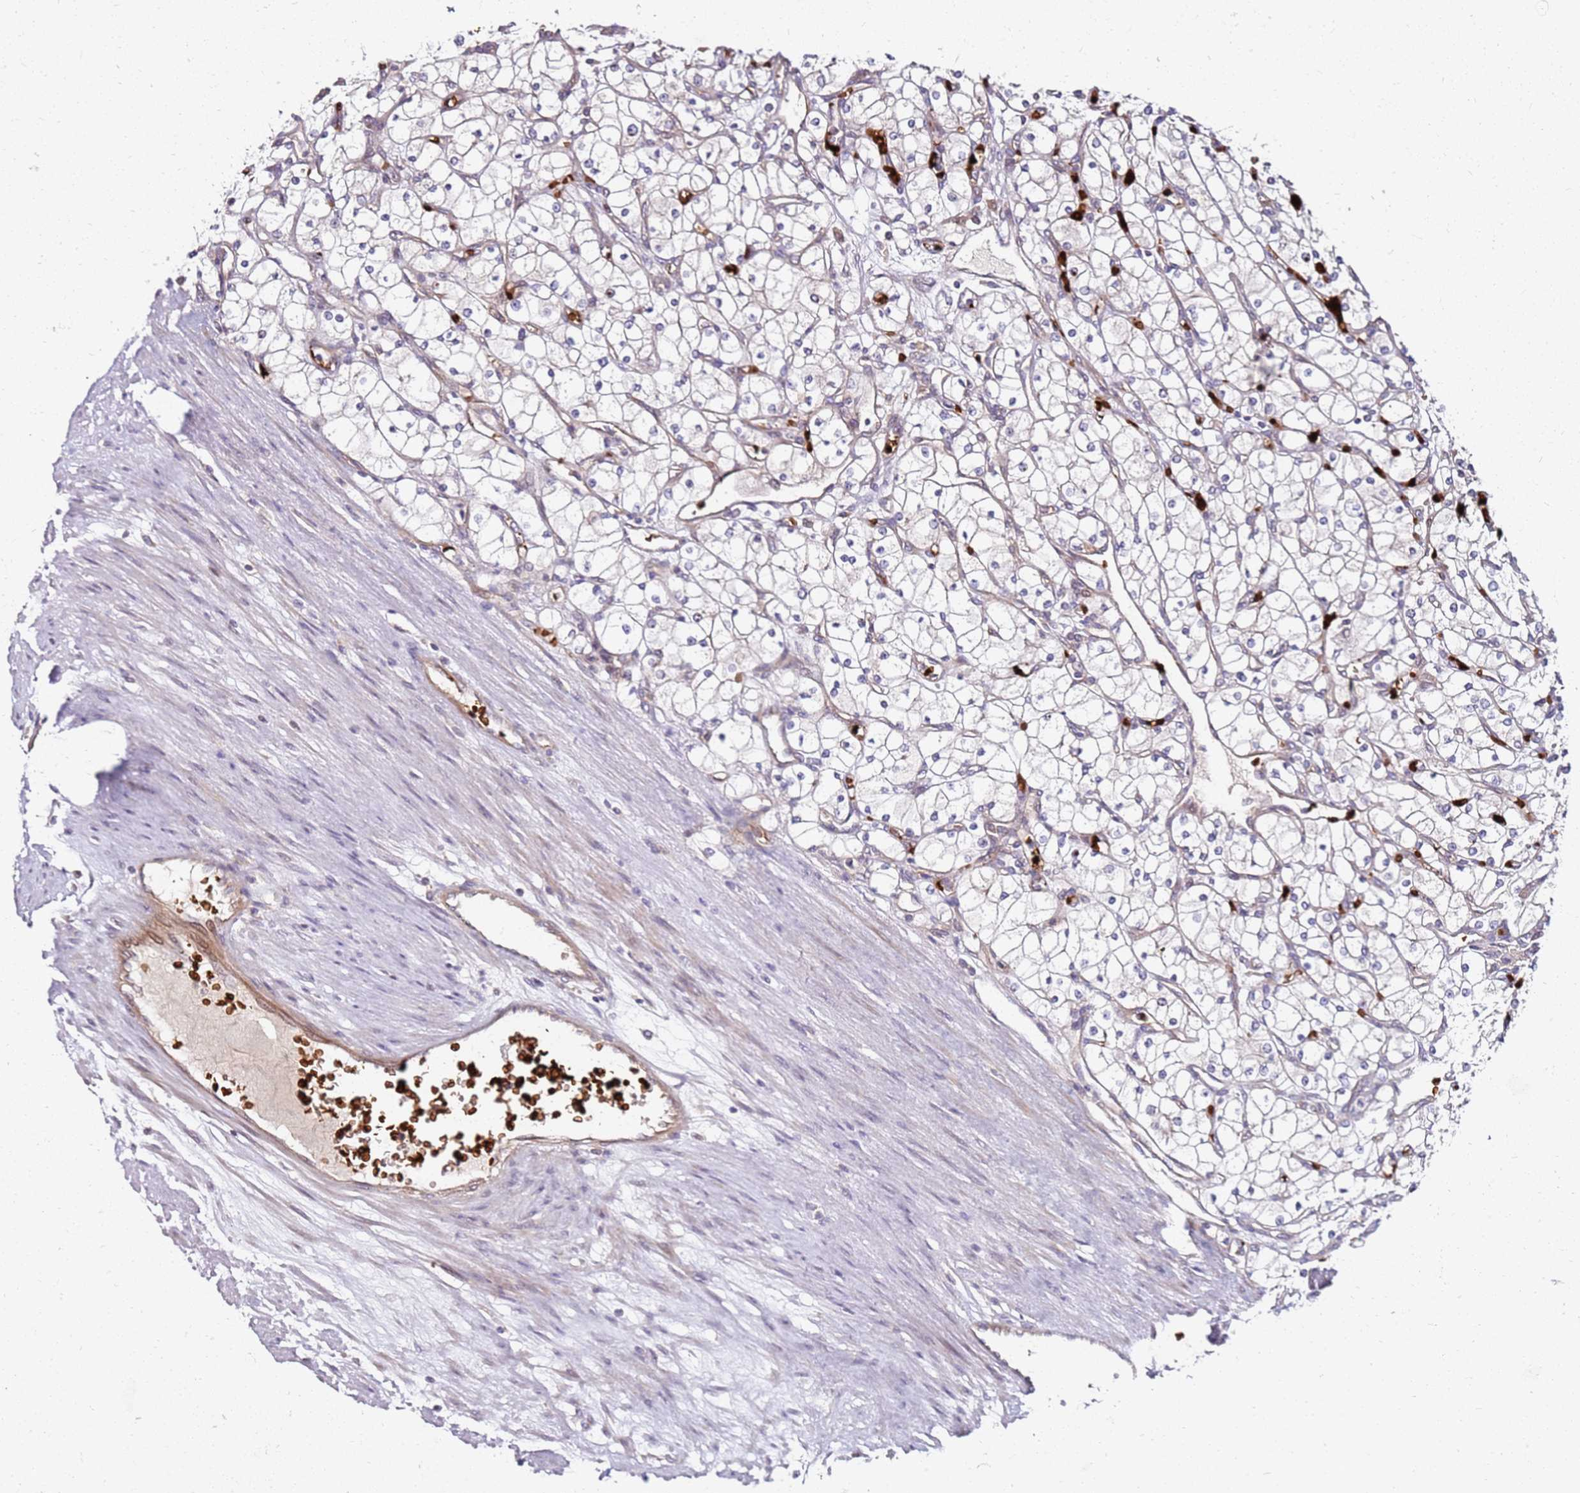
{"staining": {"intensity": "negative", "quantity": "none", "location": "none"}, "tissue": "renal cancer", "cell_type": "Tumor cells", "image_type": "cancer", "snomed": [{"axis": "morphology", "description": "Adenocarcinoma, NOS"}, {"axis": "topography", "description": "Kidney"}], "caption": "Immunohistochemistry of renal cancer reveals no expression in tumor cells.", "gene": "RNF11", "patient": {"sex": "male", "age": 80}}